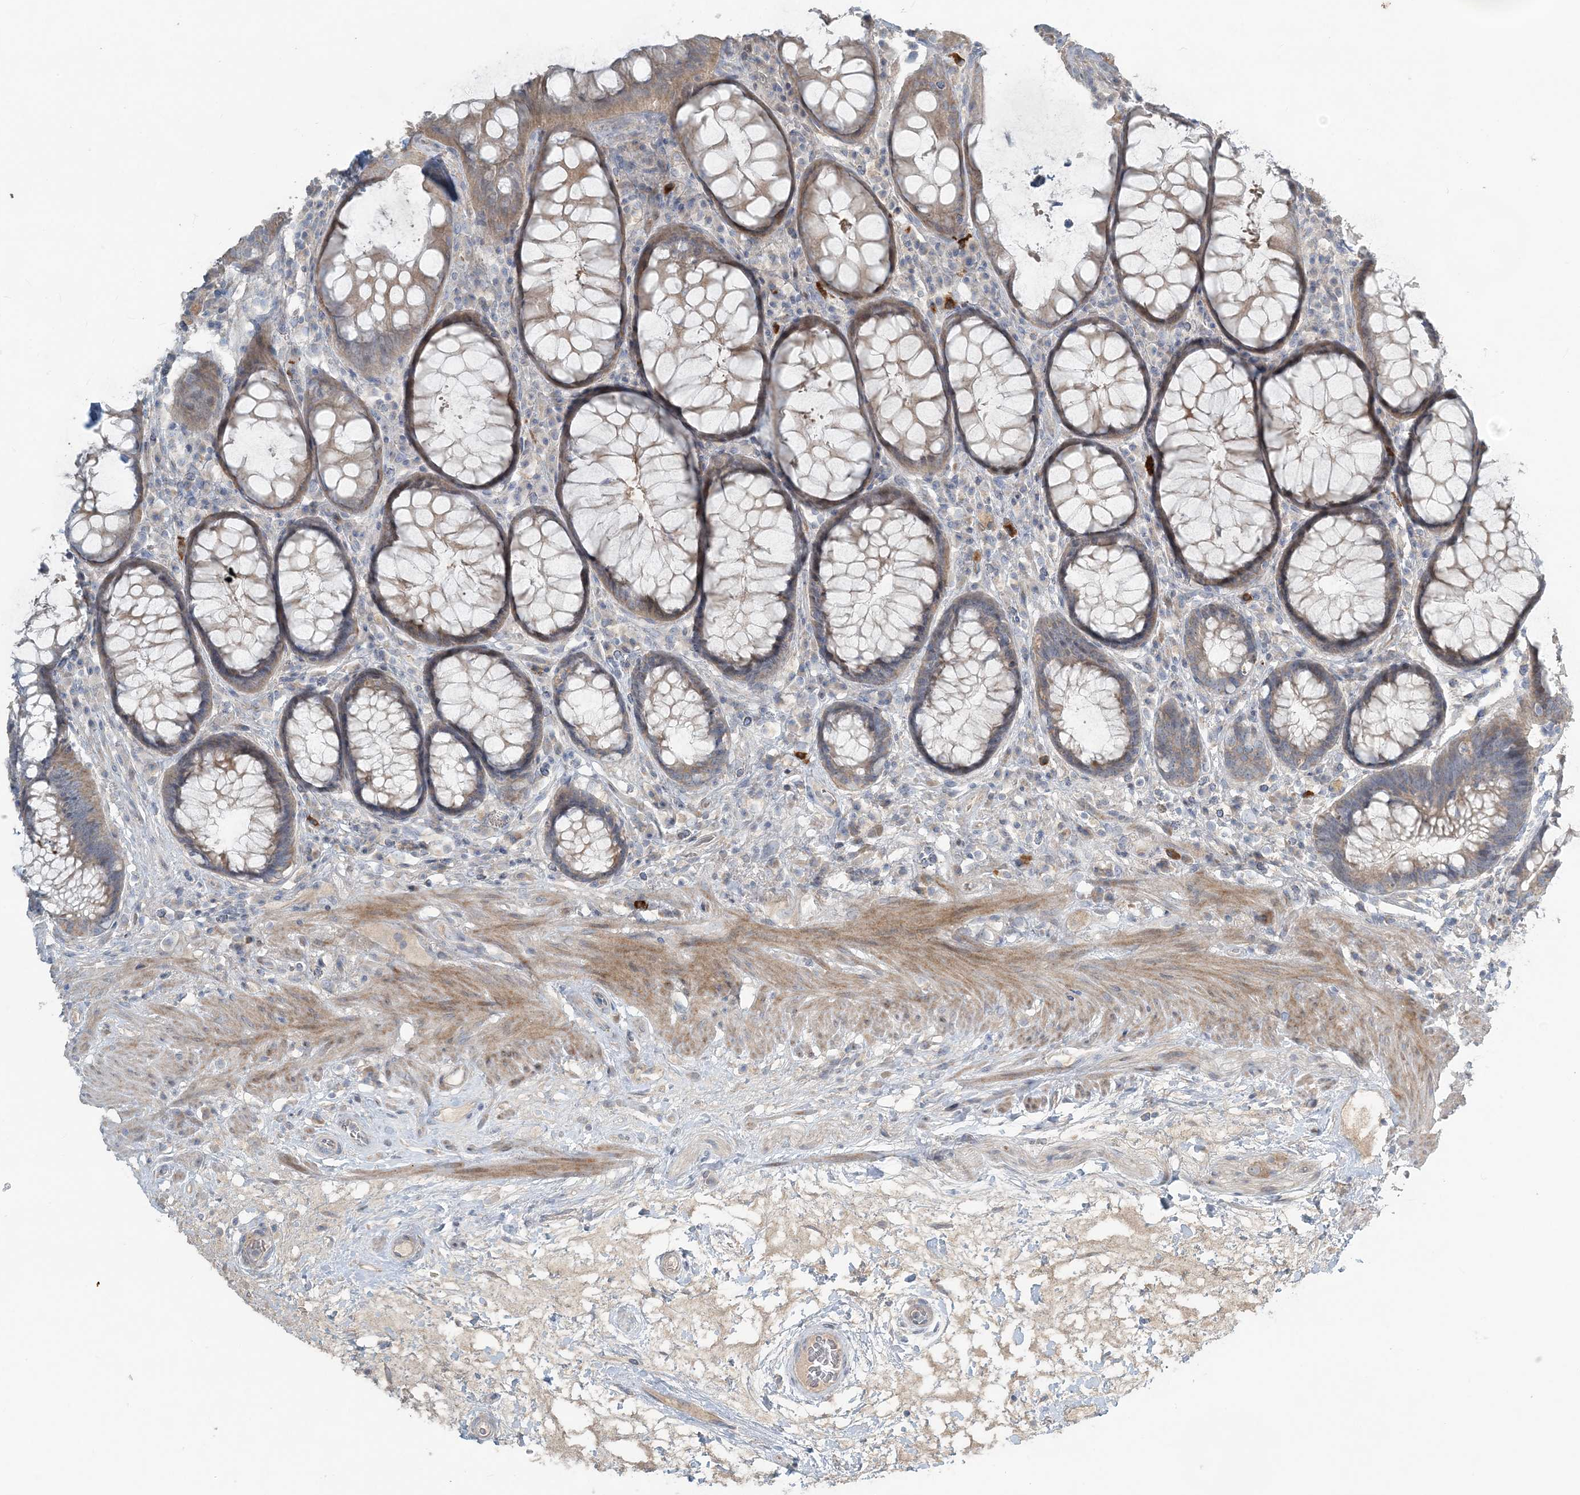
{"staining": {"intensity": "weak", "quantity": ">75%", "location": "cytoplasmic/membranous"}, "tissue": "rectum", "cell_type": "Glandular cells", "image_type": "normal", "snomed": [{"axis": "morphology", "description": "Normal tissue, NOS"}, {"axis": "topography", "description": "Rectum"}], "caption": "Protein staining displays weak cytoplasmic/membranous positivity in approximately >75% of glandular cells in normal rectum. The protein is shown in brown color, while the nuclei are stained blue.", "gene": "SLC4A10", "patient": {"sex": "male", "age": 64}}